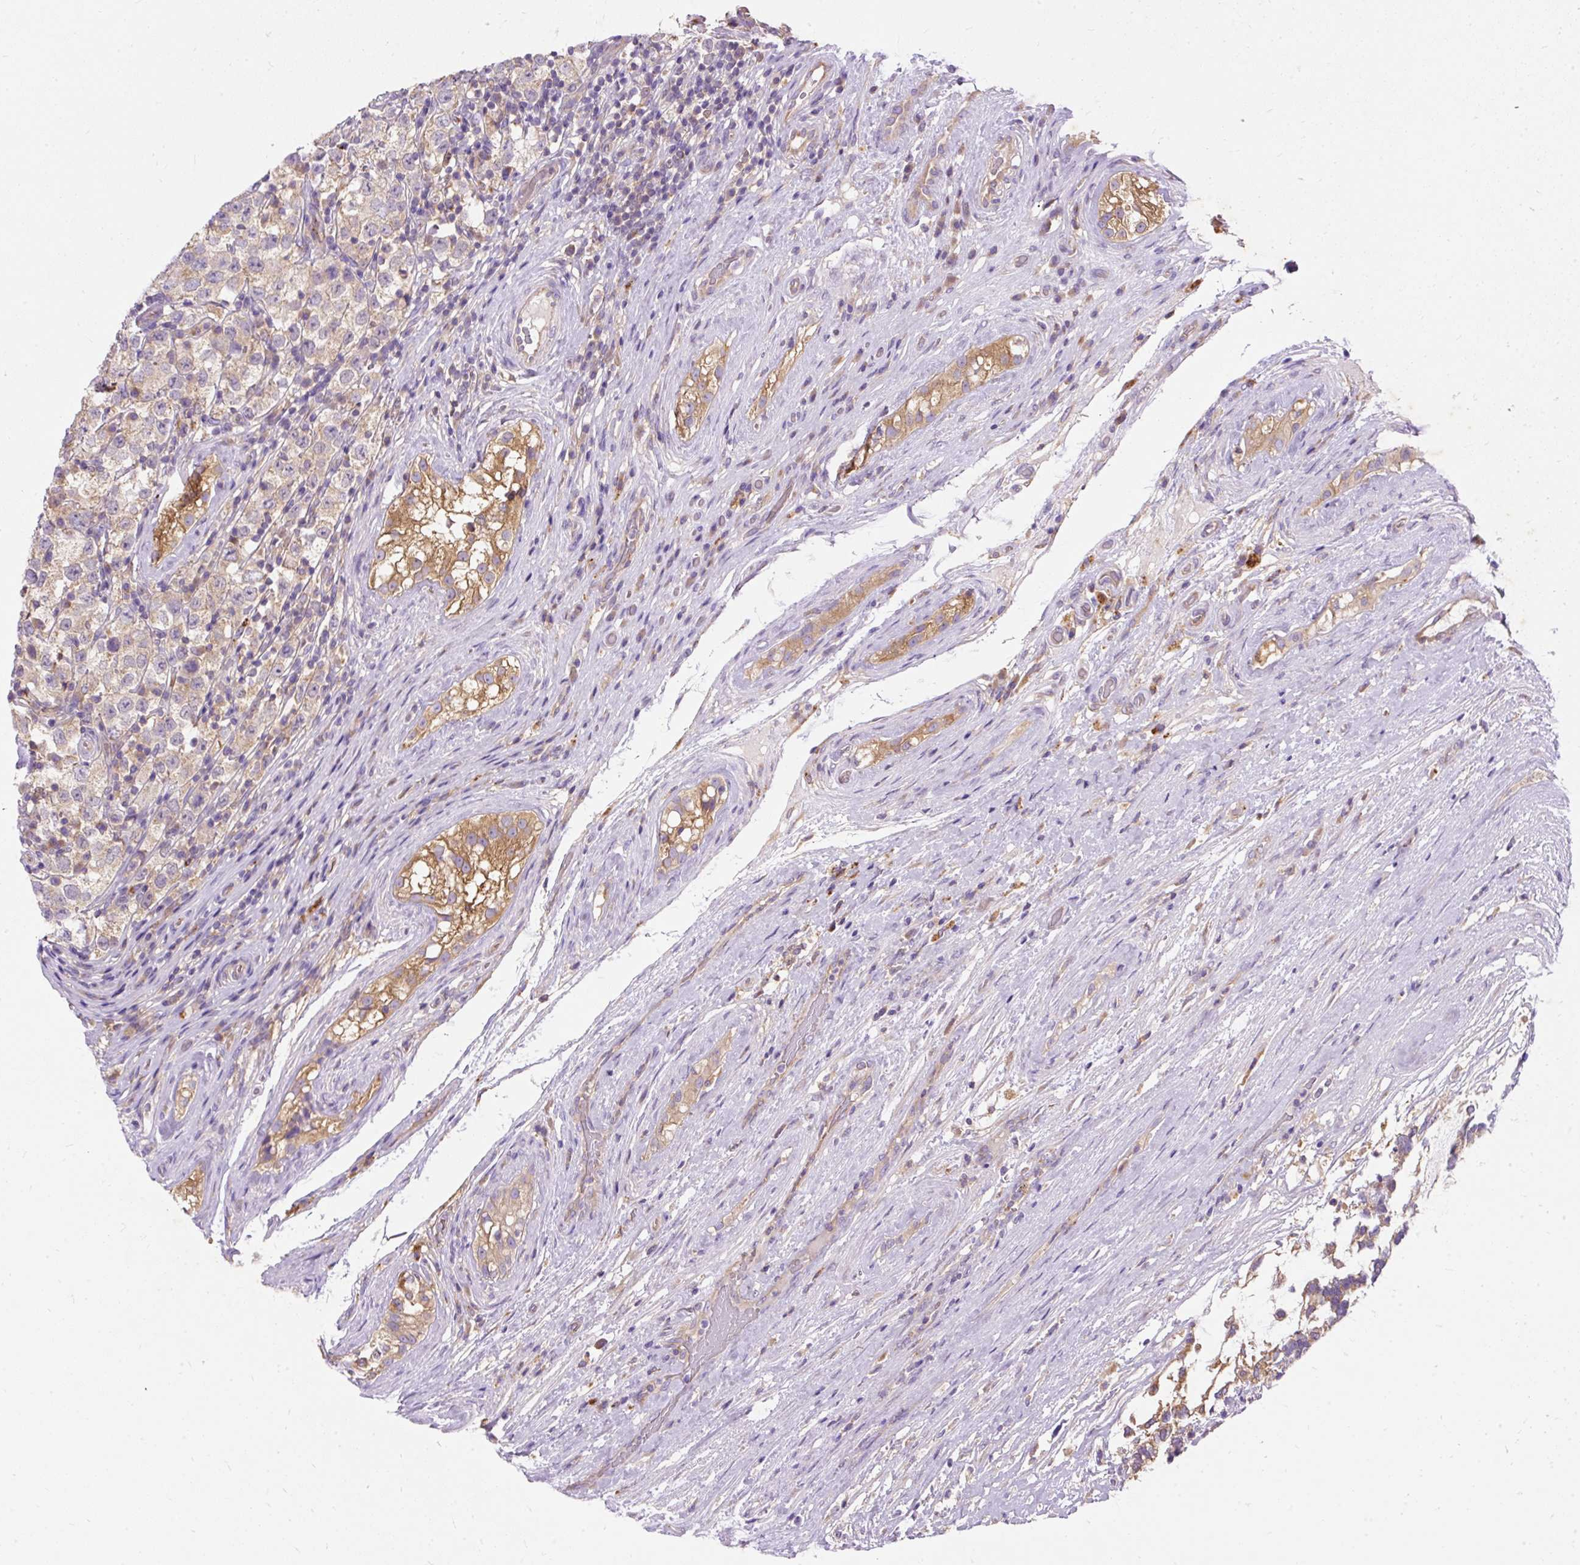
{"staining": {"intensity": "weak", "quantity": ">75%", "location": "cytoplasmic/membranous"}, "tissue": "testis cancer", "cell_type": "Tumor cells", "image_type": "cancer", "snomed": [{"axis": "morphology", "description": "Seminoma, NOS"}, {"axis": "morphology", "description": "Carcinoma, Embryonal, NOS"}, {"axis": "topography", "description": "Testis"}], "caption": "Immunohistochemistry (IHC) of human seminoma (testis) exhibits low levels of weak cytoplasmic/membranous staining in approximately >75% of tumor cells. The protein is shown in brown color, while the nuclei are stained blue.", "gene": "OR4K15", "patient": {"sex": "male", "age": 41}}